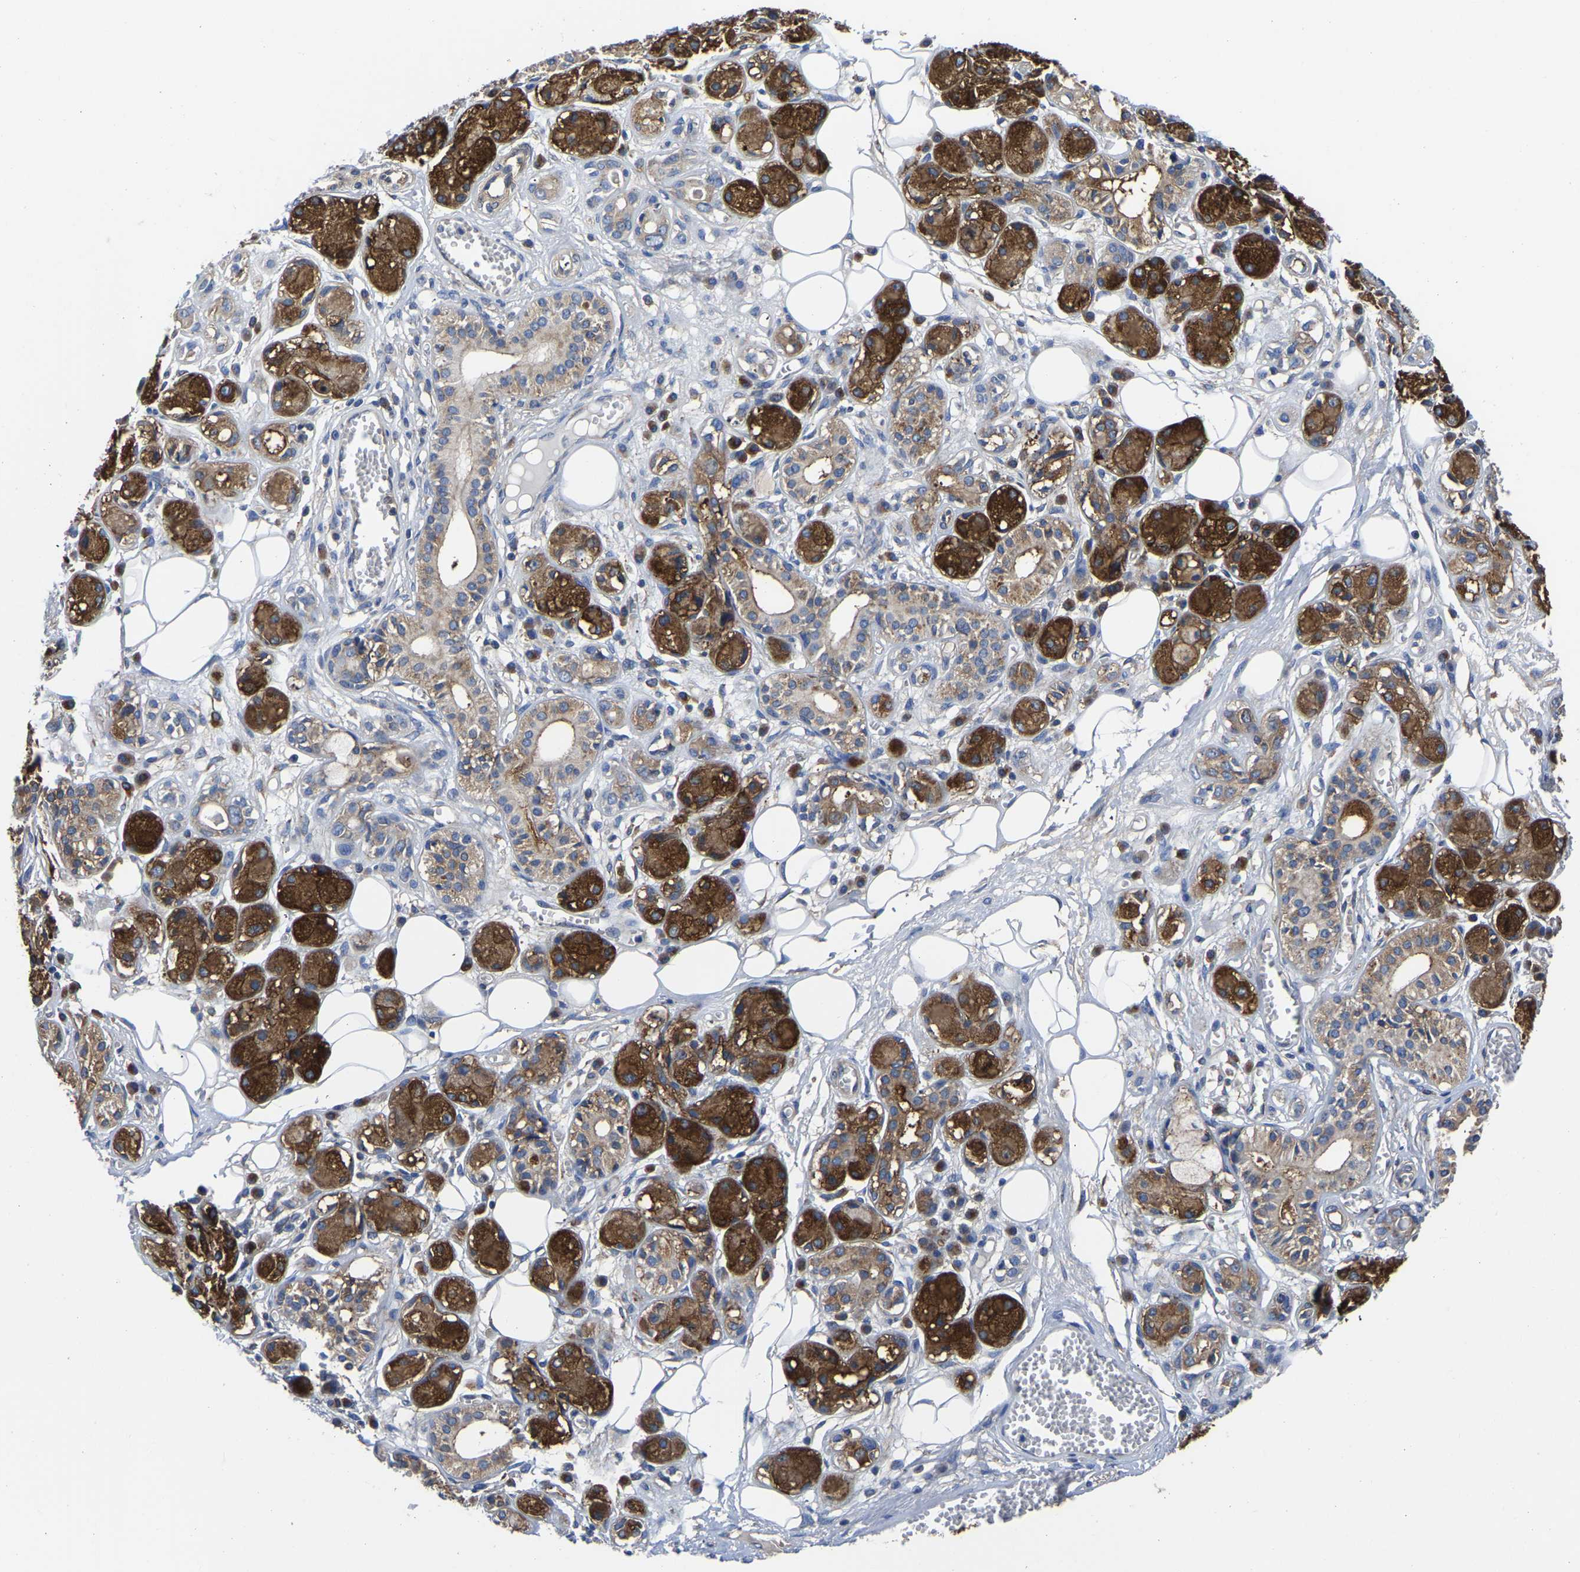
{"staining": {"intensity": "negative", "quantity": "none", "location": "none"}, "tissue": "adipose tissue", "cell_type": "Adipocytes", "image_type": "normal", "snomed": [{"axis": "morphology", "description": "Normal tissue, NOS"}, {"axis": "morphology", "description": "Inflammation, NOS"}, {"axis": "topography", "description": "Salivary gland"}, {"axis": "topography", "description": "Peripheral nerve tissue"}], "caption": "The IHC micrograph has no significant positivity in adipocytes of adipose tissue.", "gene": "TFG", "patient": {"sex": "female", "age": 75}}